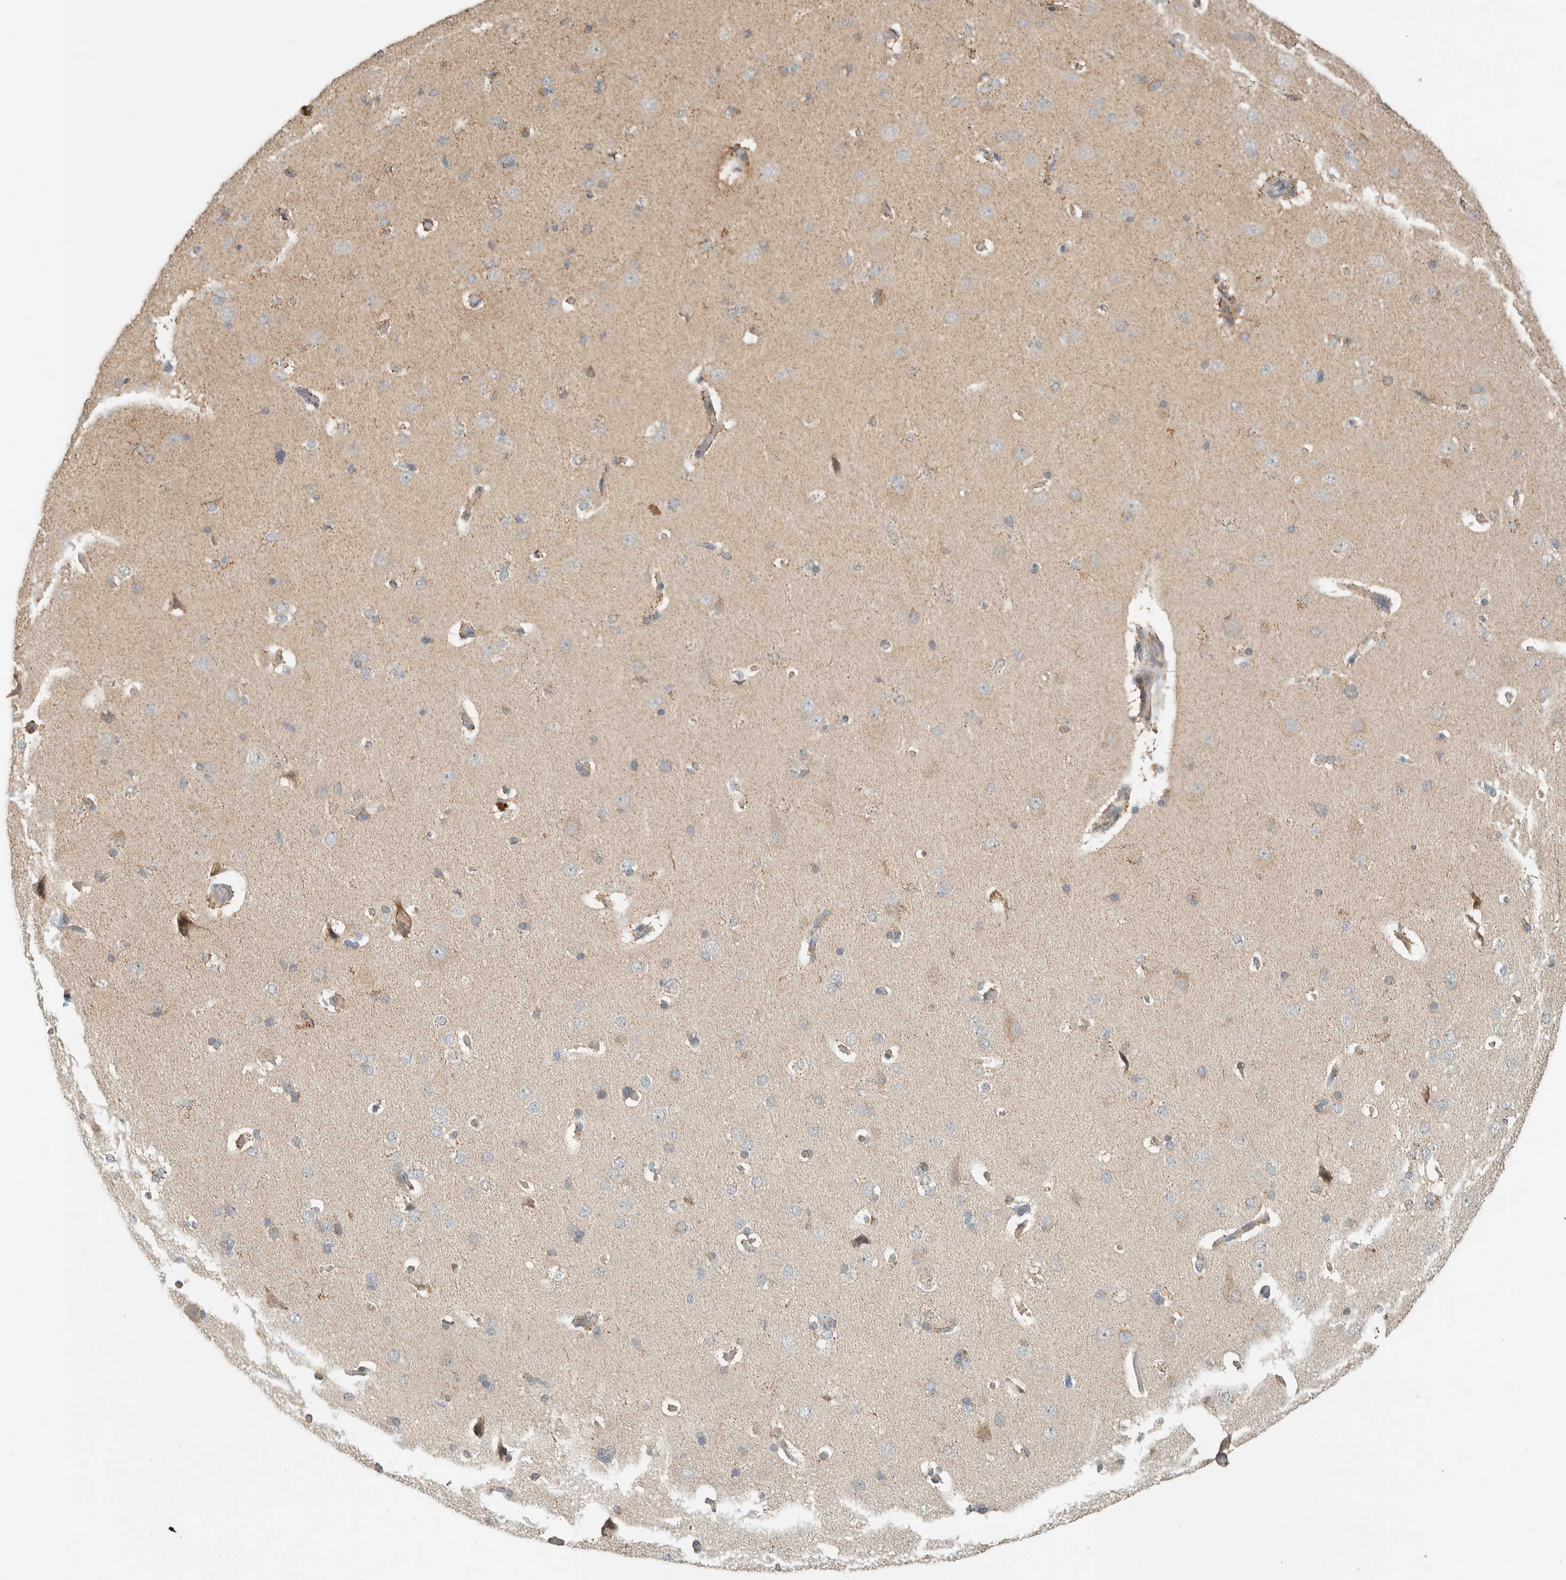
{"staining": {"intensity": "negative", "quantity": "none", "location": "none"}, "tissue": "cerebral cortex", "cell_type": "Endothelial cells", "image_type": "normal", "snomed": [{"axis": "morphology", "description": "Normal tissue, NOS"}, {"axis": "topography", "description": "Cerebral cortex"}], "caption": "There is no significant positivity in endothelial cells of cerebral cortex. (DAB (3,3'-diaminobenzidine) immunohistochemistry (IHC), high magnification).", "gene": "PDE7B", "patient": {"sex": "male", "age": 62}}